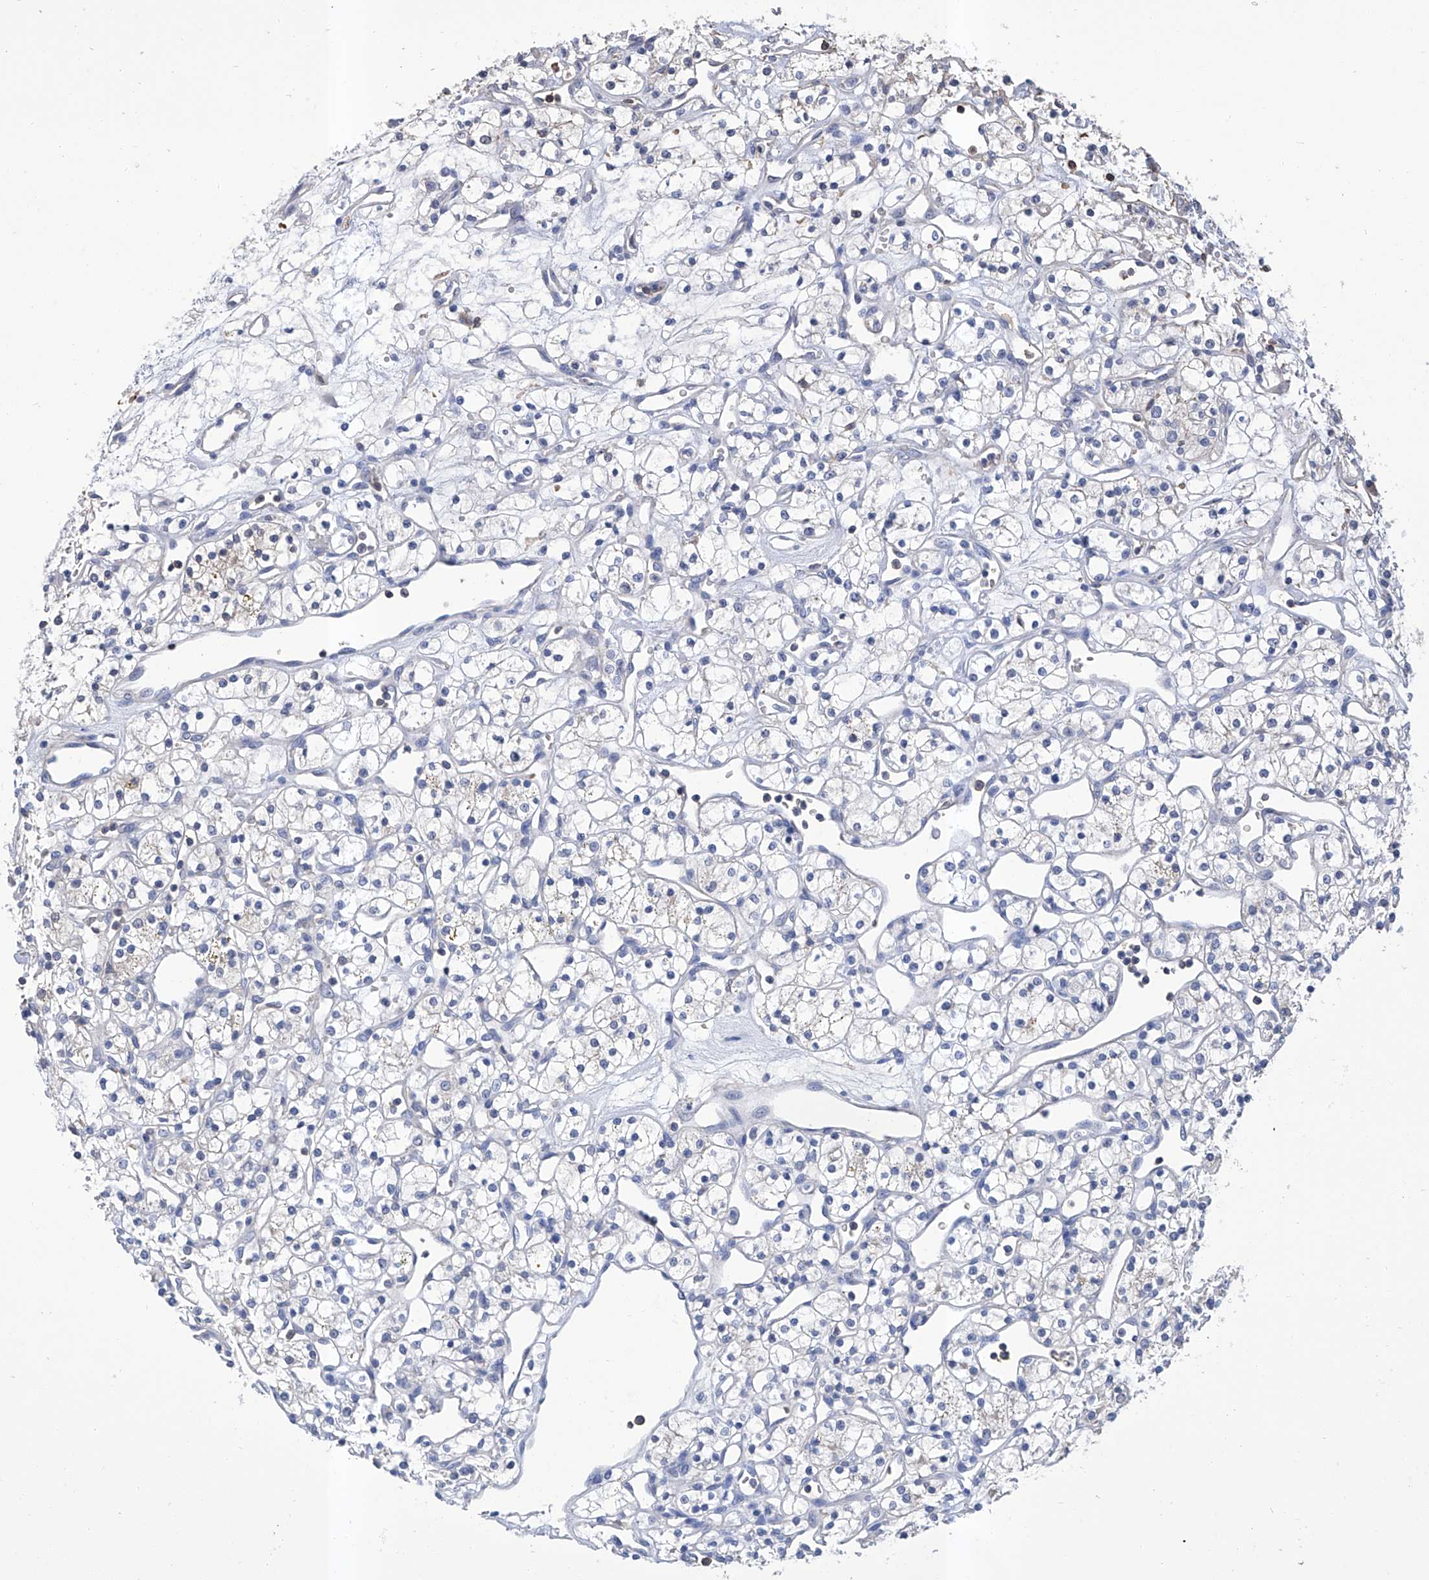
{"staining": {"intensity": "negative", "quantity": "none", "location": "none"}, "tissue": "renal cancer", "cell_type": "Tumor cells", "image_type": "cancer", "snomed": [{"axis": "morphology", "description": "Adenocarcinoma, NOS"}, {"axis": "topography", "description": "Kidney"}], "caption": "There is no significant staining in tumor cells of renal adenocarcinoma.", "gene": "GPT", "patient": {"sex": "female", "age": 60}}